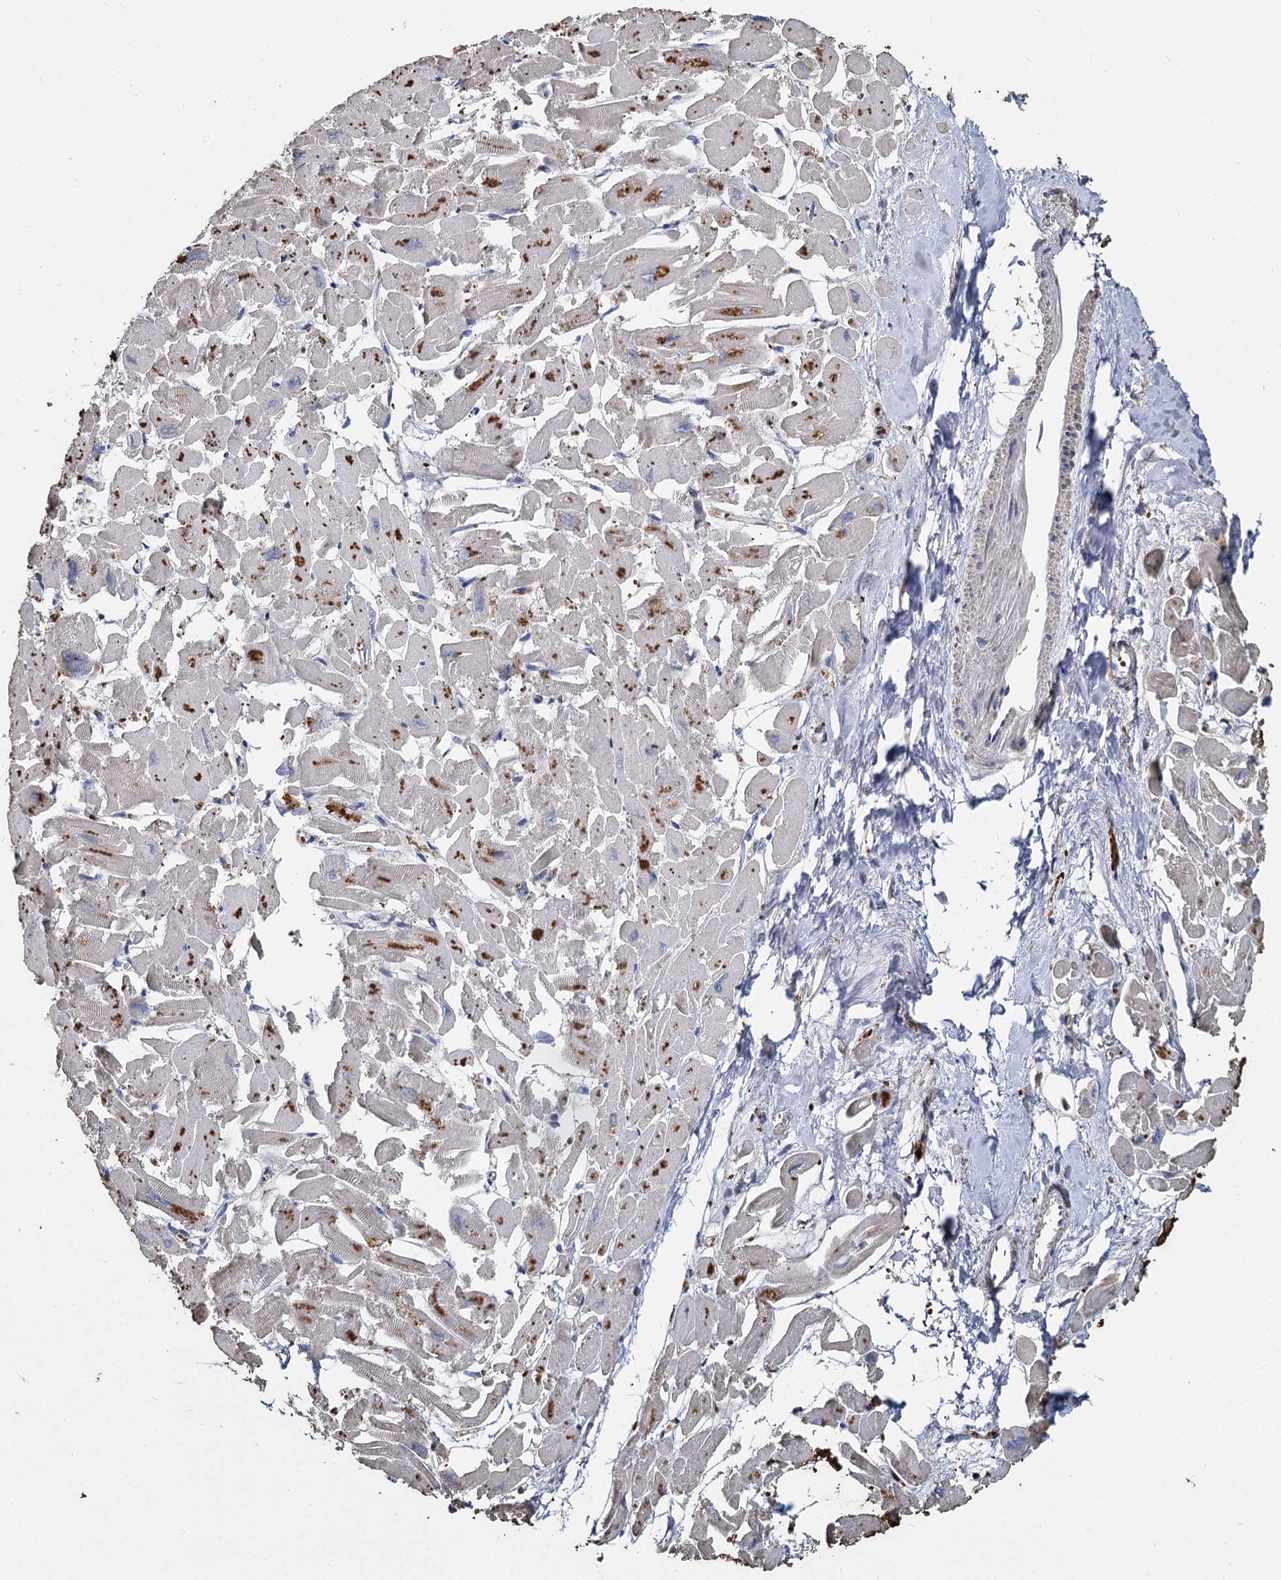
{"staining": {"intensity": "moderate", "quantity": "25%-75%", "location": "cytoplasmic/membranous"}, "tissue": "heart muscle", "cell_type": "Cardiomyocytes", "image_type": "normal", "snomed": [{"axis": "morphology", "description": "Normal tissue, NOS"}, {"axis": "topography", "description": "Heart"}], "caption": "Protein expression analysis of normal human heart muscle reveals moderate cytoplasmic/membranous expression in approximately 25%-75% of cardiomyocytes.", "gene": "TCTN2", "patient": {"sex": "male", "age": 54}}